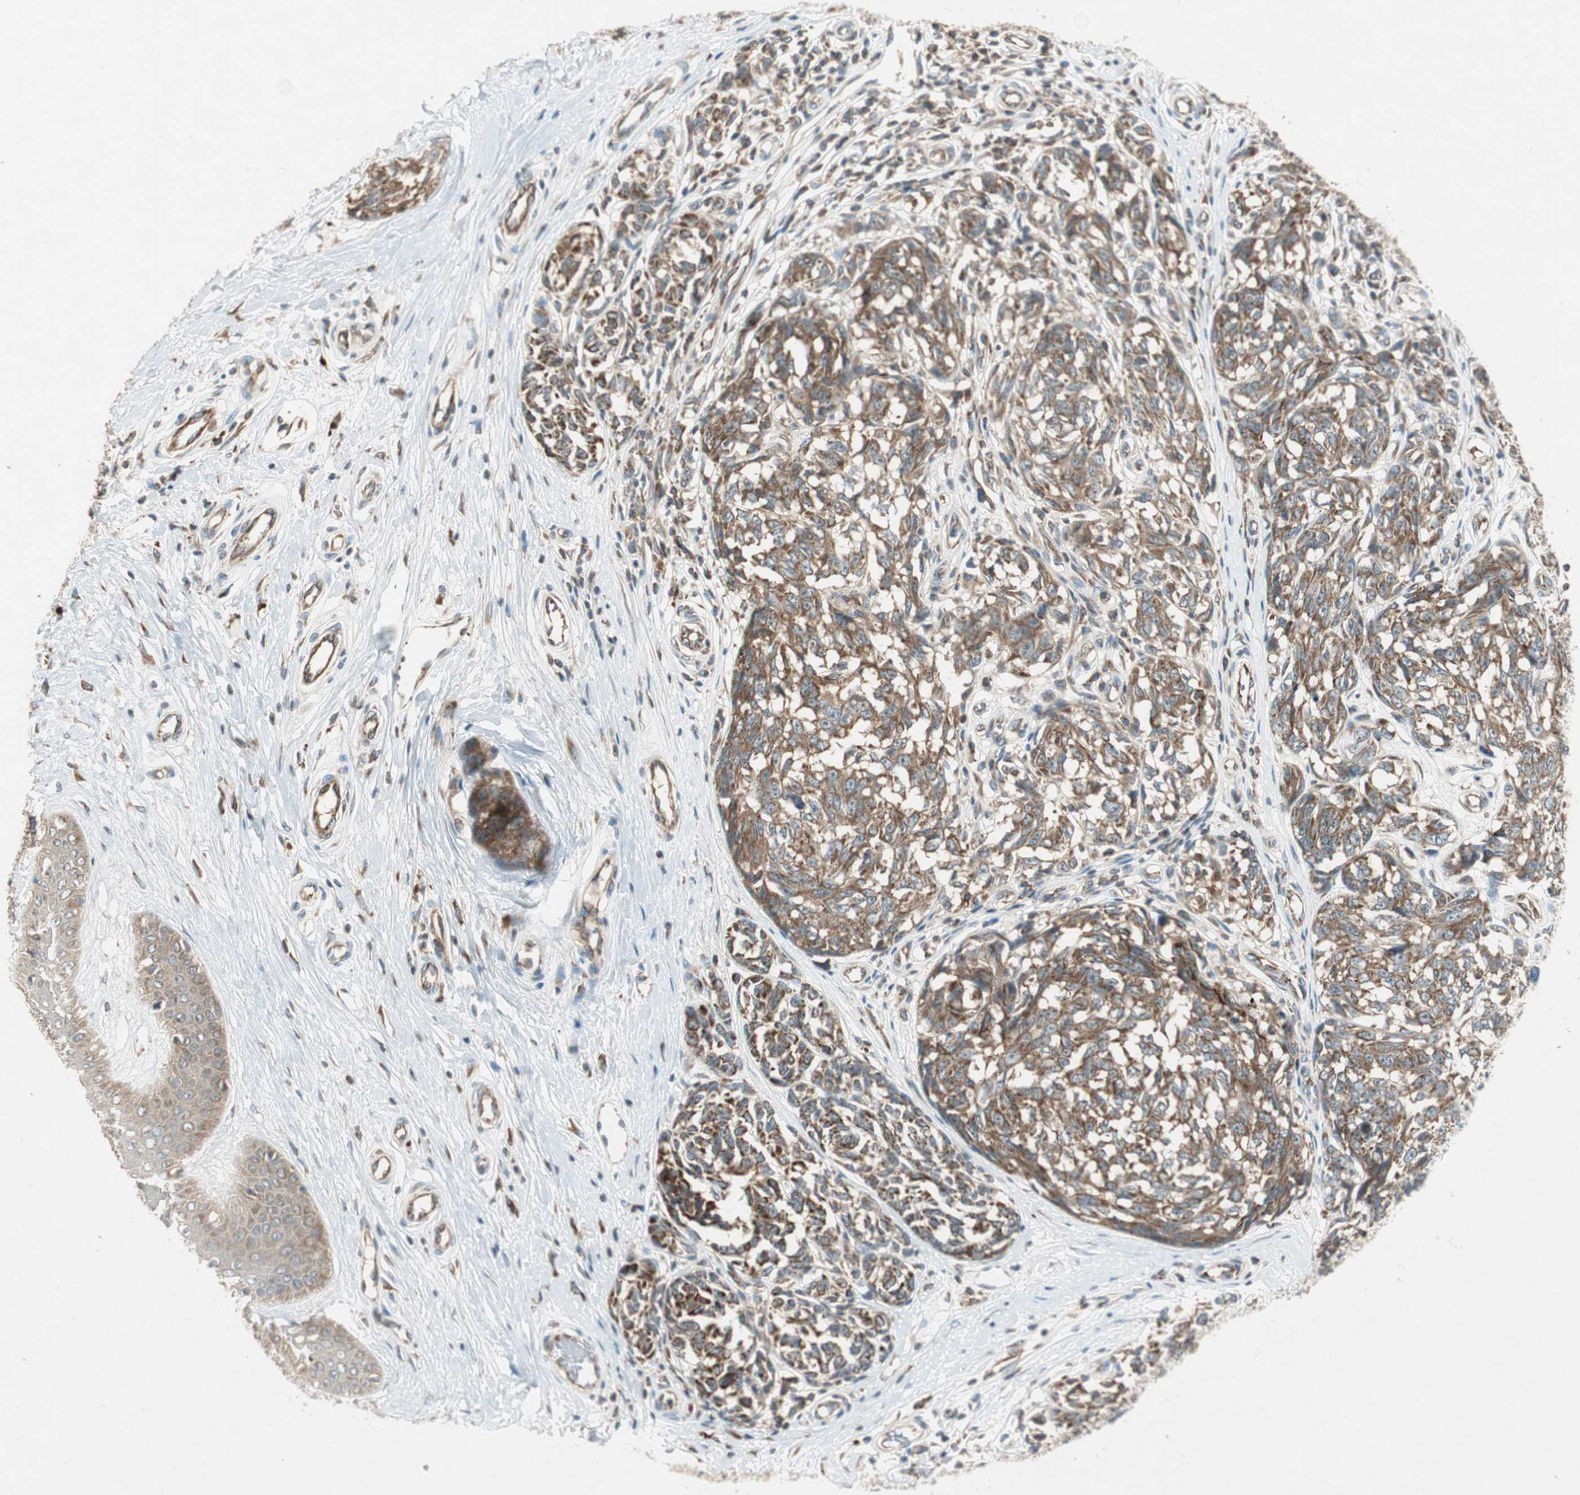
{"staining": {"intensity": "strong", "quantity": ">75%", "location": "cytoplasmic/membranous"}, "tissue": "melanoma", "cell_type": "Tumor cells", "image_type": "cancer", "snomed": [{"axis": "morphology", "description": "Malignant melanoma, NOS"}, {"axis": "topography", "description": "Skin"}], "caption": "Approximately >75% of tumor cells in human melanoma display strong cytoplasmic/membranous protein positivity as visualized by brown immunohistochemical staining.", "gene": "CHADL", "patient": {"sex": "female", "age": 64}}